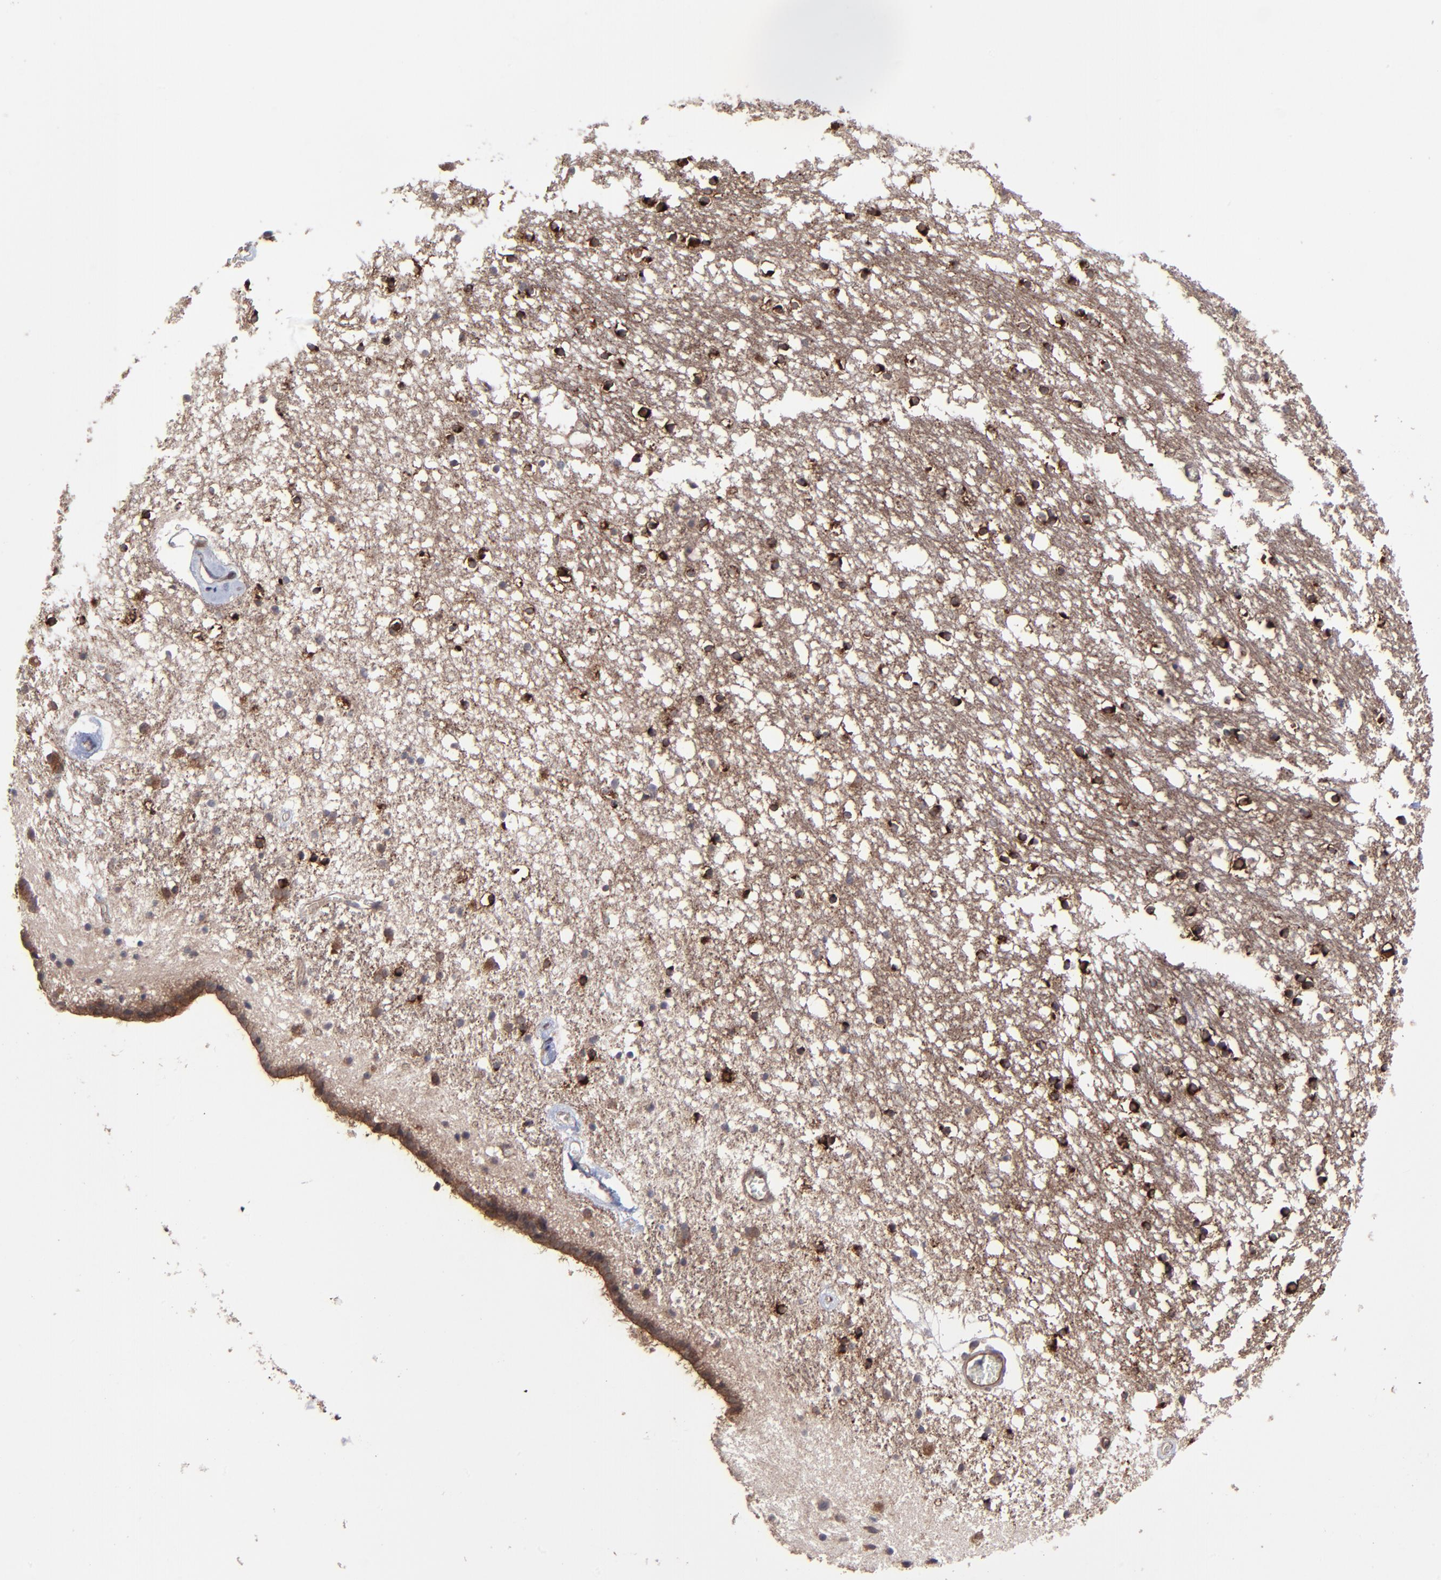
{"staining": {"intensity": "weak", "quantity": "25%-75%", "location": "cytoplasmic/membranous"}, "tissue": "caudate", "cell_type": "Glial cells", "image_type": "normal", "snomed": [{"axis": "morphology", "description": "Normal tissue, NOS"}, {"axis": "topography", "description": "Lateral ventricle wall"}], "caption": "Protein analysis of unremarkable caudate reveals weak cytoplasmic/membranous expression in approximately 25%-75% of glial cells.", "gene": "ZNF780A", "patient": {"sex": "male", "age": 45}}